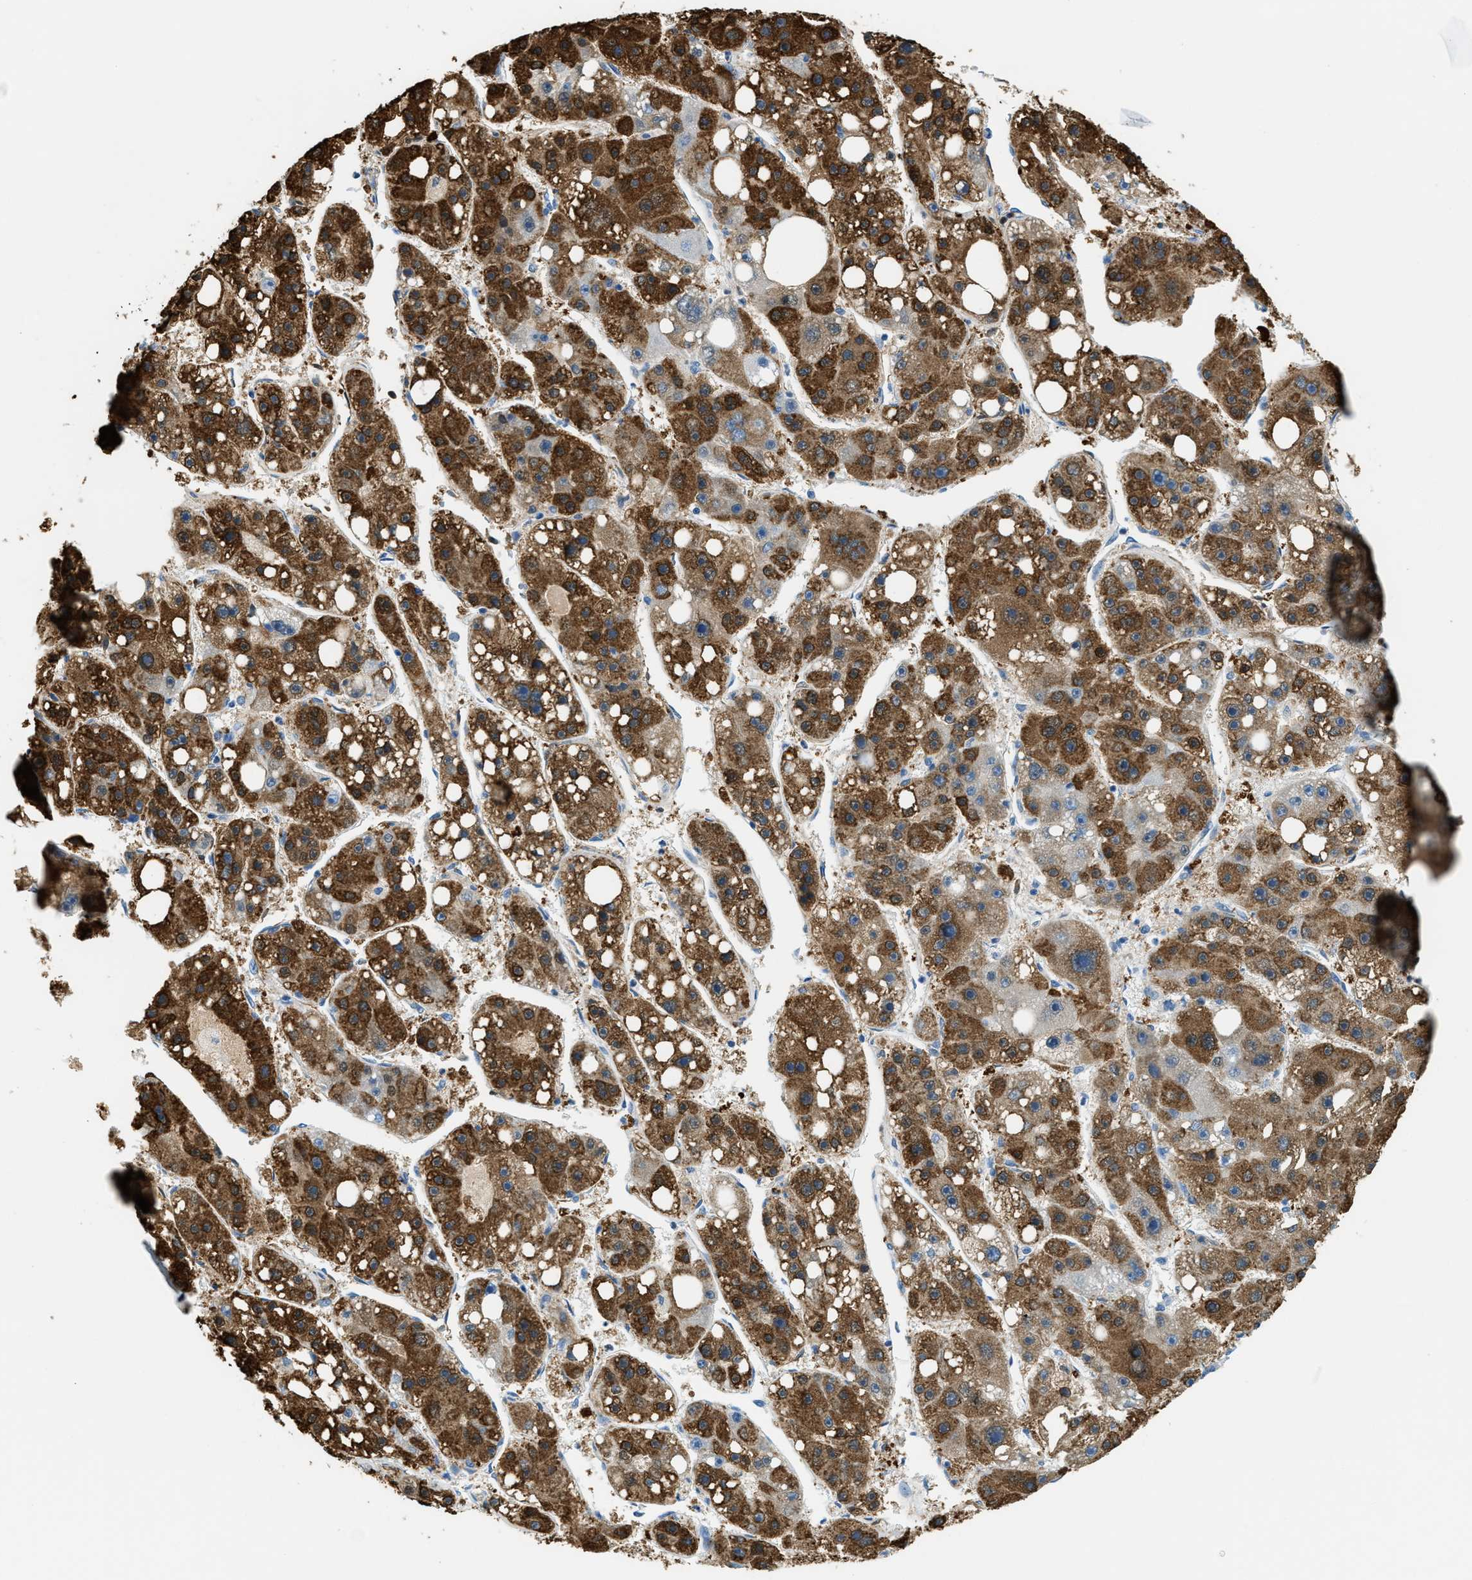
{"staining": {"intensity": "strong", "quantity": ">75%", "location": "cytoplasmic/membranous"}, "tissue": "liver cancer", "cell_type": "Tumor cells", "image_type": "cancer", "snomed": [{"axis": "morphology", "description": "Carcinoma, Hepatocellular, NOS"}, {"axis": "topography", "description": "Liver"}], "caption": "An image showing strong cytoplasmic/membranous expression in approximately >75% of tumor cells in liver hepatocellular carcinoma, as visualized by brown immunohistochemical staining.", "gene": "MATCAP2", "patient": {"sex": "female", "age": 61}}